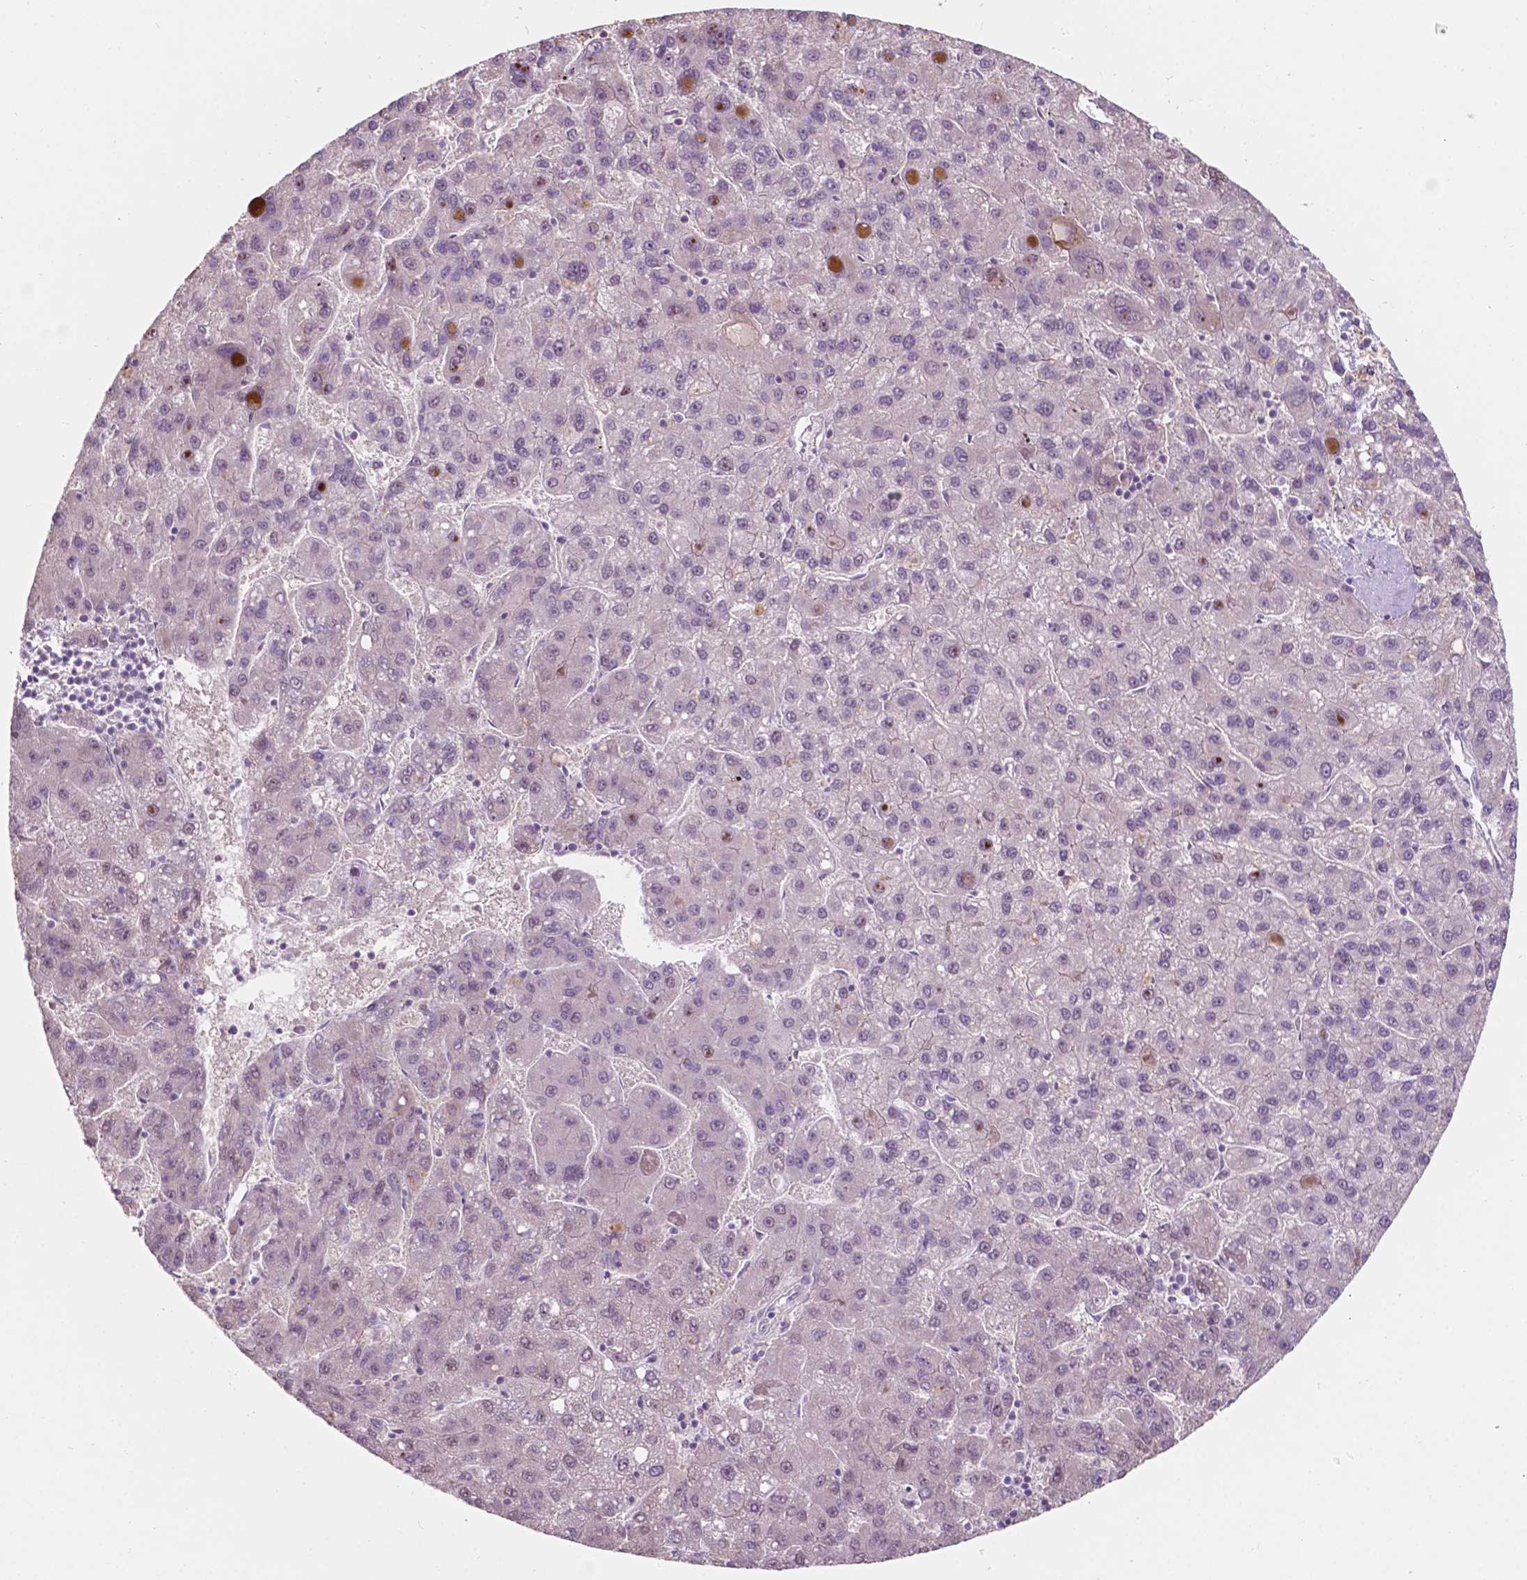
{"staining": {"intensity": "negative", "quantity": "none", "location": "none"}, "tissue": "liver cancer", "cell_type": "Tumor cells", "image_type": "cancer", "snomed": [{"axis": "morphology", "description": "Carcinoma, Hepatocellular, NOS"}, {"axis": "topography", "description": "Liver"}], "caption": "Liver cancer was stained to show a protein in brown. There is no significant staining in tumor cells. Brightfield microscopy of immunohistochemistry stained with DAB (brown) and hematoxylin (blue), captured at high magnification.", "gene": "TM6SF2", "patient": {"sex": "female", "age": 82}}